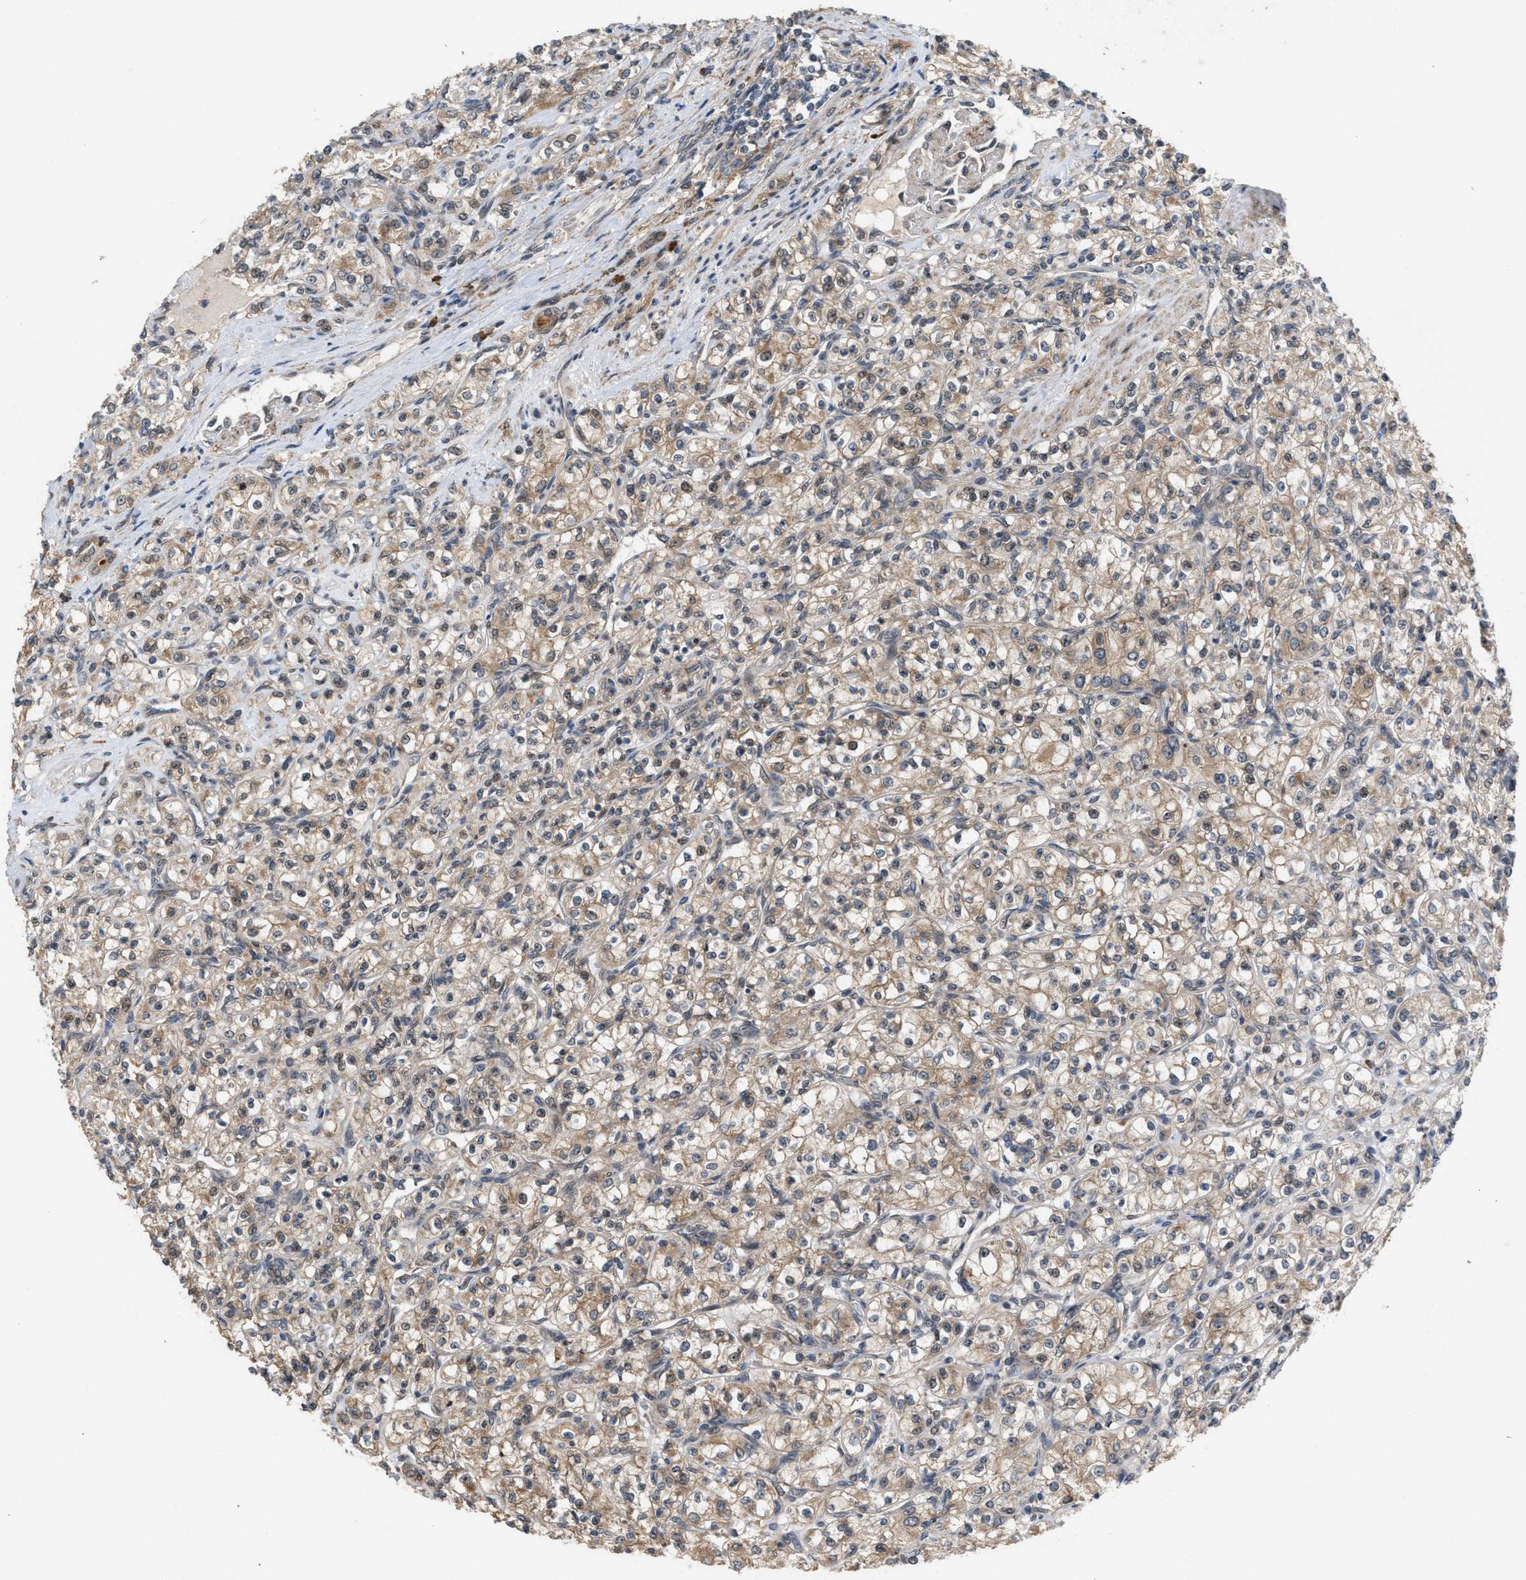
{"staining": {"intensity": "weak", "quantity": ">75%", "location": "cytoplasmic/membranous"}, "tissue": "renal cancer", "cell_type": "Tumor cells", "image_type": "cancer", "snomed": [{"axis": "morphology", "description": "Adenocarcinoma, NOS"}, {"axis": "topography", "description": "Kidney"}], "caption": "A low amount of weak cytoplasmic/membranous staining is present in approximately >75% of tumor cells in renal cancer (adenocarcinoma) tissue. Ihc stains the protein in brown and the nuclei are stained blue.", "gene": "MFSD6", "patient": {"sex": "male", "age": 77}}